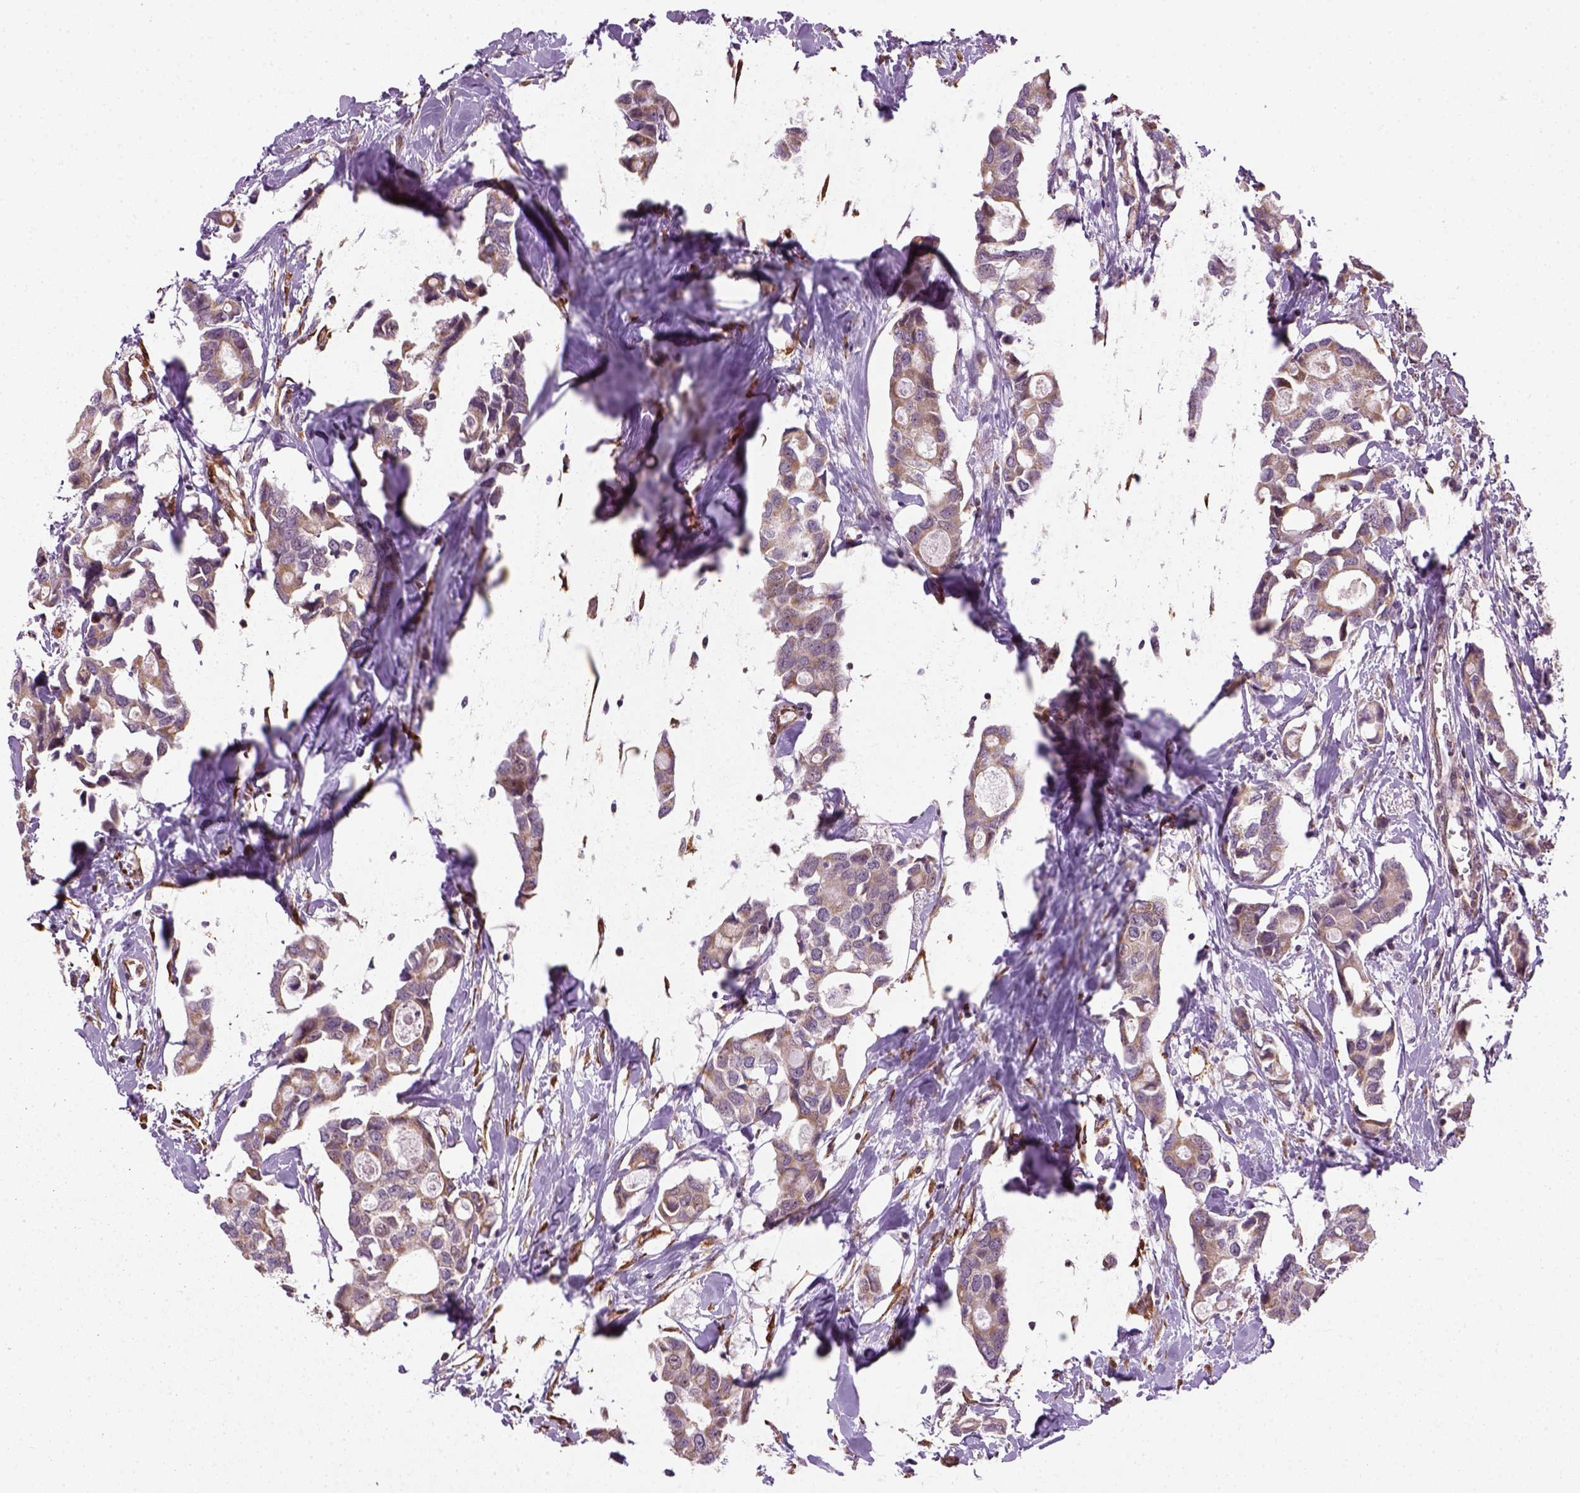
{"staining": {"intensity": "weak", "quantity": ">75%", "location": "cytoplasmic/membranous"}, "tissue": "breast cancer", "cell_type": "Tumor cells", "image_type": "cancer", "snomed": [{"axis": "morphology", "description": "Duct carcinoma"}, {"axis": "topography", "description": "Breast"}], "caption": "Invasive ductal carcinoma (breast) was stained to show a protein in brown. There is low levels of weak cytoplasmic/membranous positivity in about >75% of tumor cells. The protein is stained brown, and the nuclei are stained in blue (DAB (3,3'-diaminobenzidine) IHC with brightfield microscopy, high magnification).", "gene": "XK", "patient": {"sex": "female", "age": 83}}